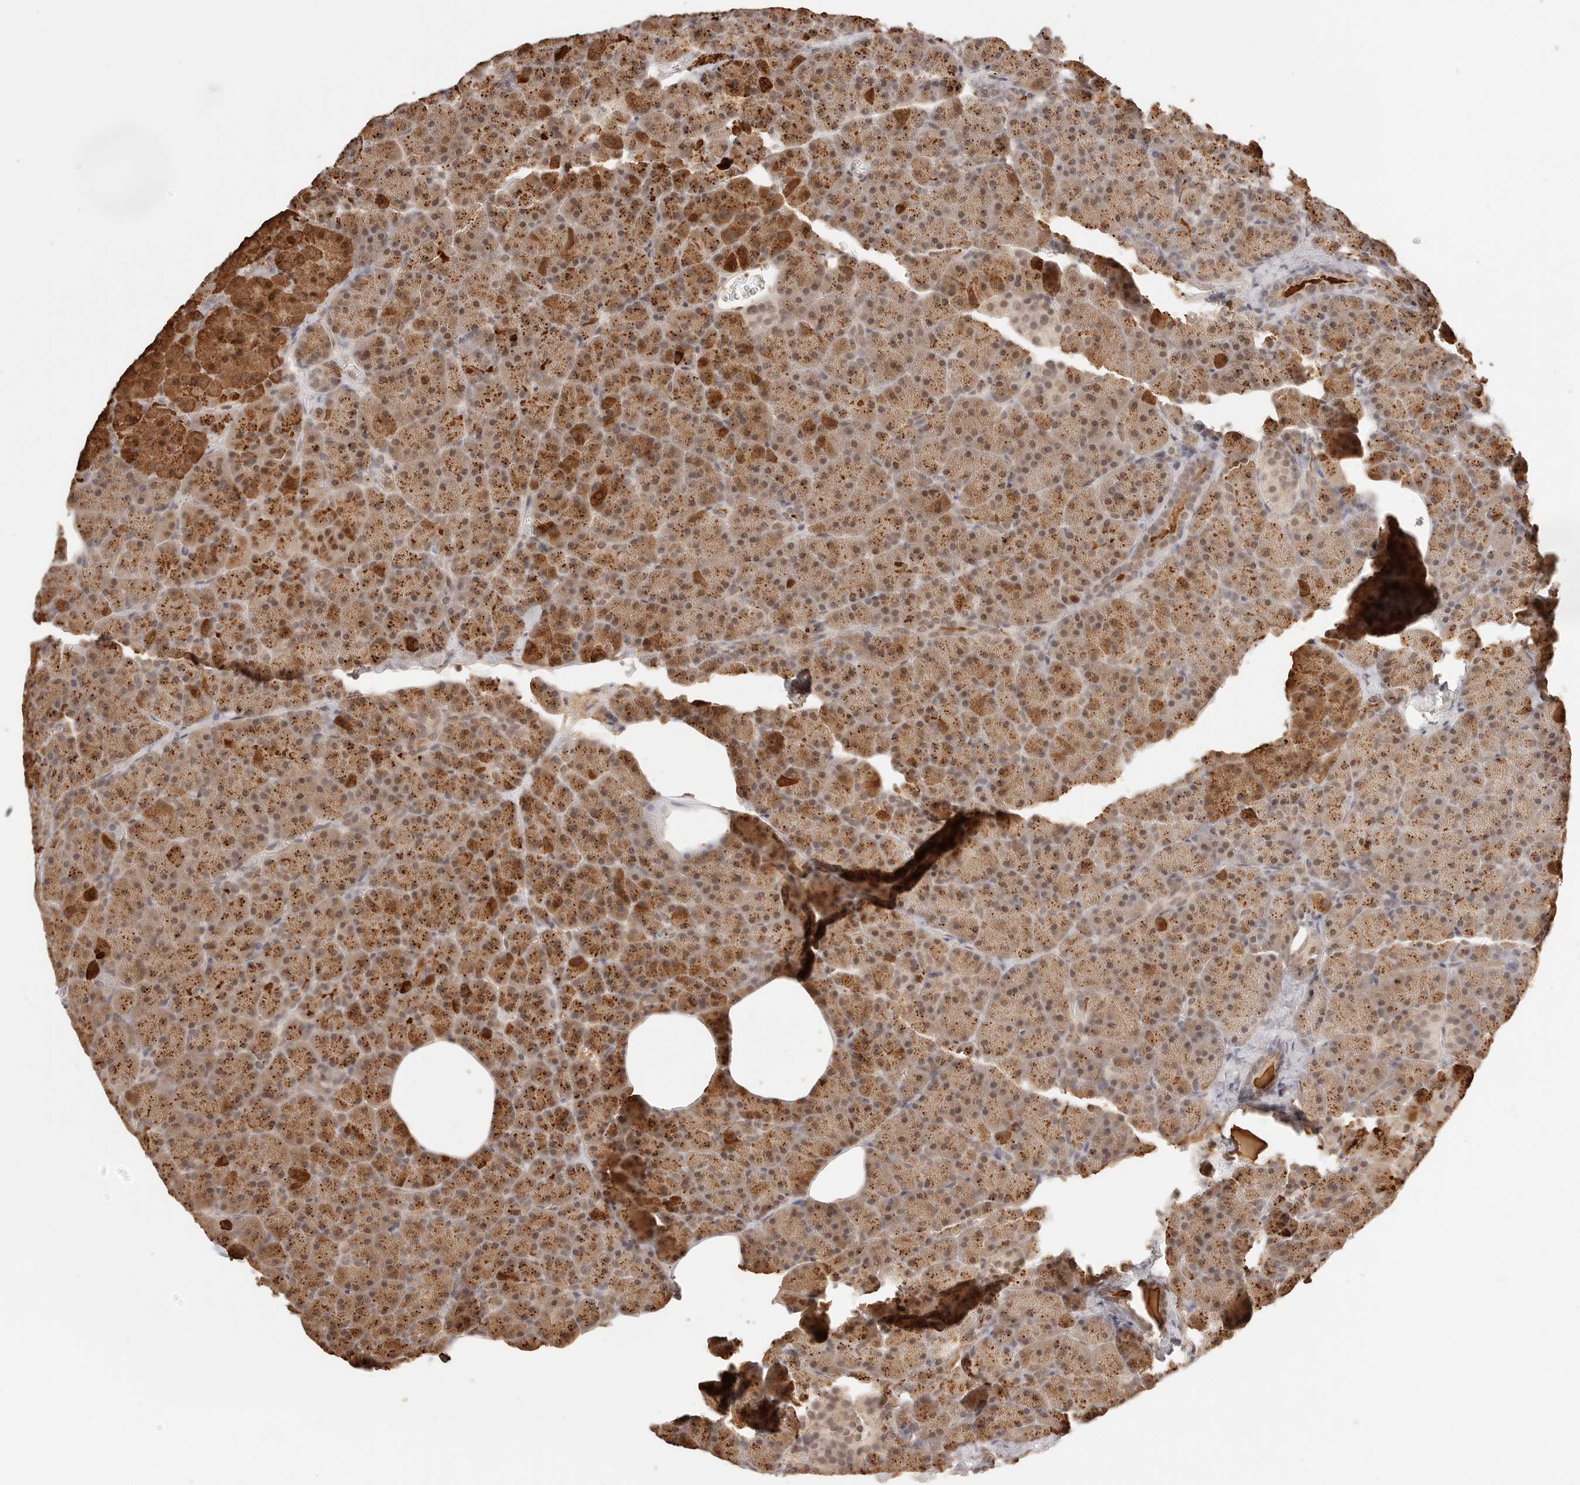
{"staining": {"intensity": "moderate", "quantity": ">75%", "location": "cytoplasmic/membranous,nuclear"}, "tissue": "pancreas", "cell_type": "Exocrine glandular cells", "image_type": "normal", "snomed": [{"axis": "morphology", "description": "Normal tissue, NOS"}, {"axis": "morphology", "description": "Carcinoid, malignant, NOS"}, {"axis": "topography", "description": "Pancreas"}], "caption": "Moderate cytoplasmic/membranous,nuclear expression is present in approximately >75% of exocrine glandular cells in normal pancreas. The staining is performed using DAB (3,3'-diaminobenzidine) brown chromogen to label protein expression. The nuclei are counter-stained blue using hematoxylin.", "gene": "RFC3", "patient": {"sex": "female", "age": 35}}